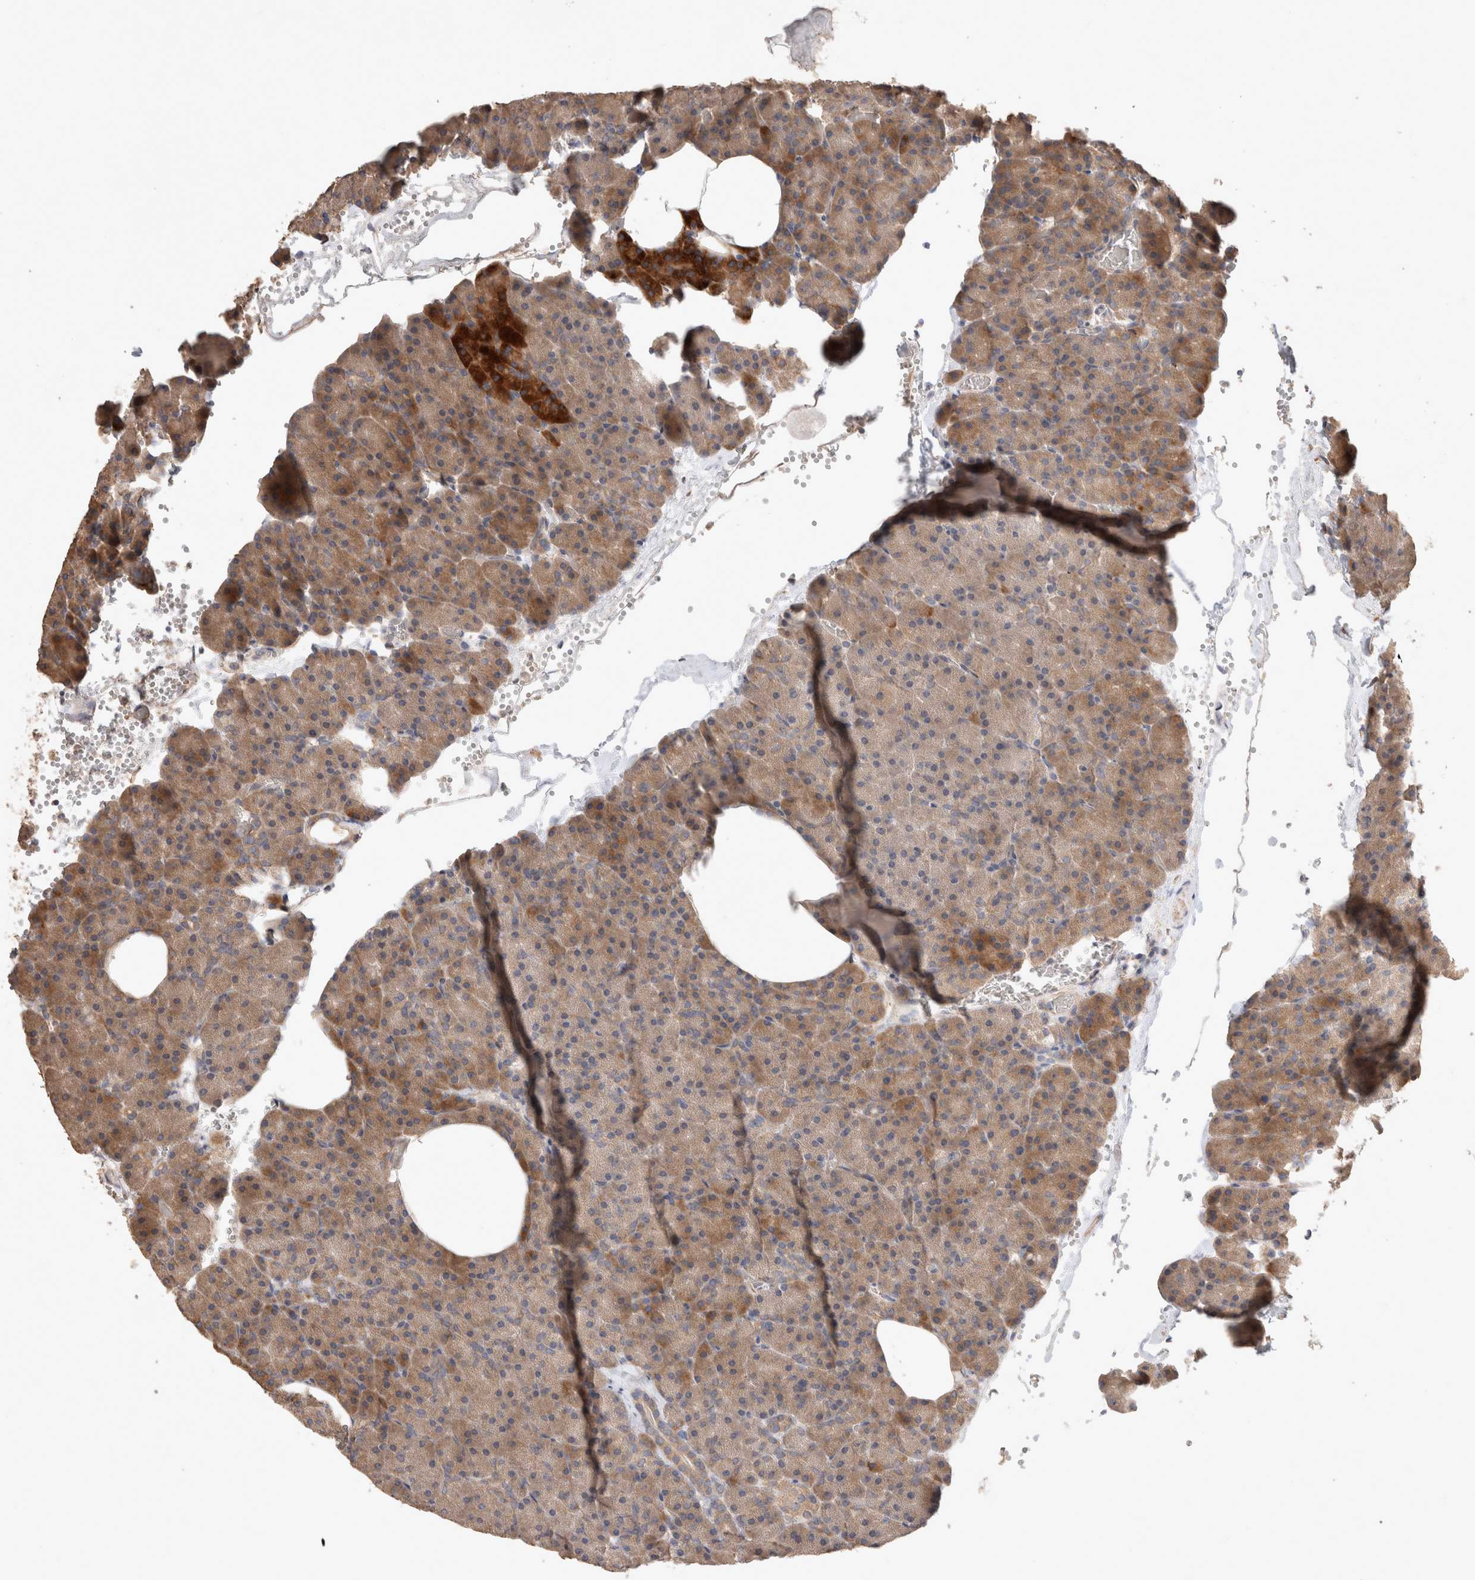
{"staining": {"intensity": "moderate", "quantity": "25%-75%", "location": "cytoplasmic/membranous"}, "tissue": "pancreas", "cell_type": "Exocrine glandular cells", "image_type": "normal", "snomed": [{"axis": "morphology", "description": "Normal tissue, NOS"}, {"axis": "morphology", "description": "Carcinoid, malignant, NOS"}, {"axis": "topography", "description": "Pancreas"}], "caption": "Exocrine glandular cells display moderate cytoplasmic/membranous positivity in about 25%-75% of cells in unremarkable pancreas.", "gene": "HROB", "patient": {"sex": "female", "age": 35}}